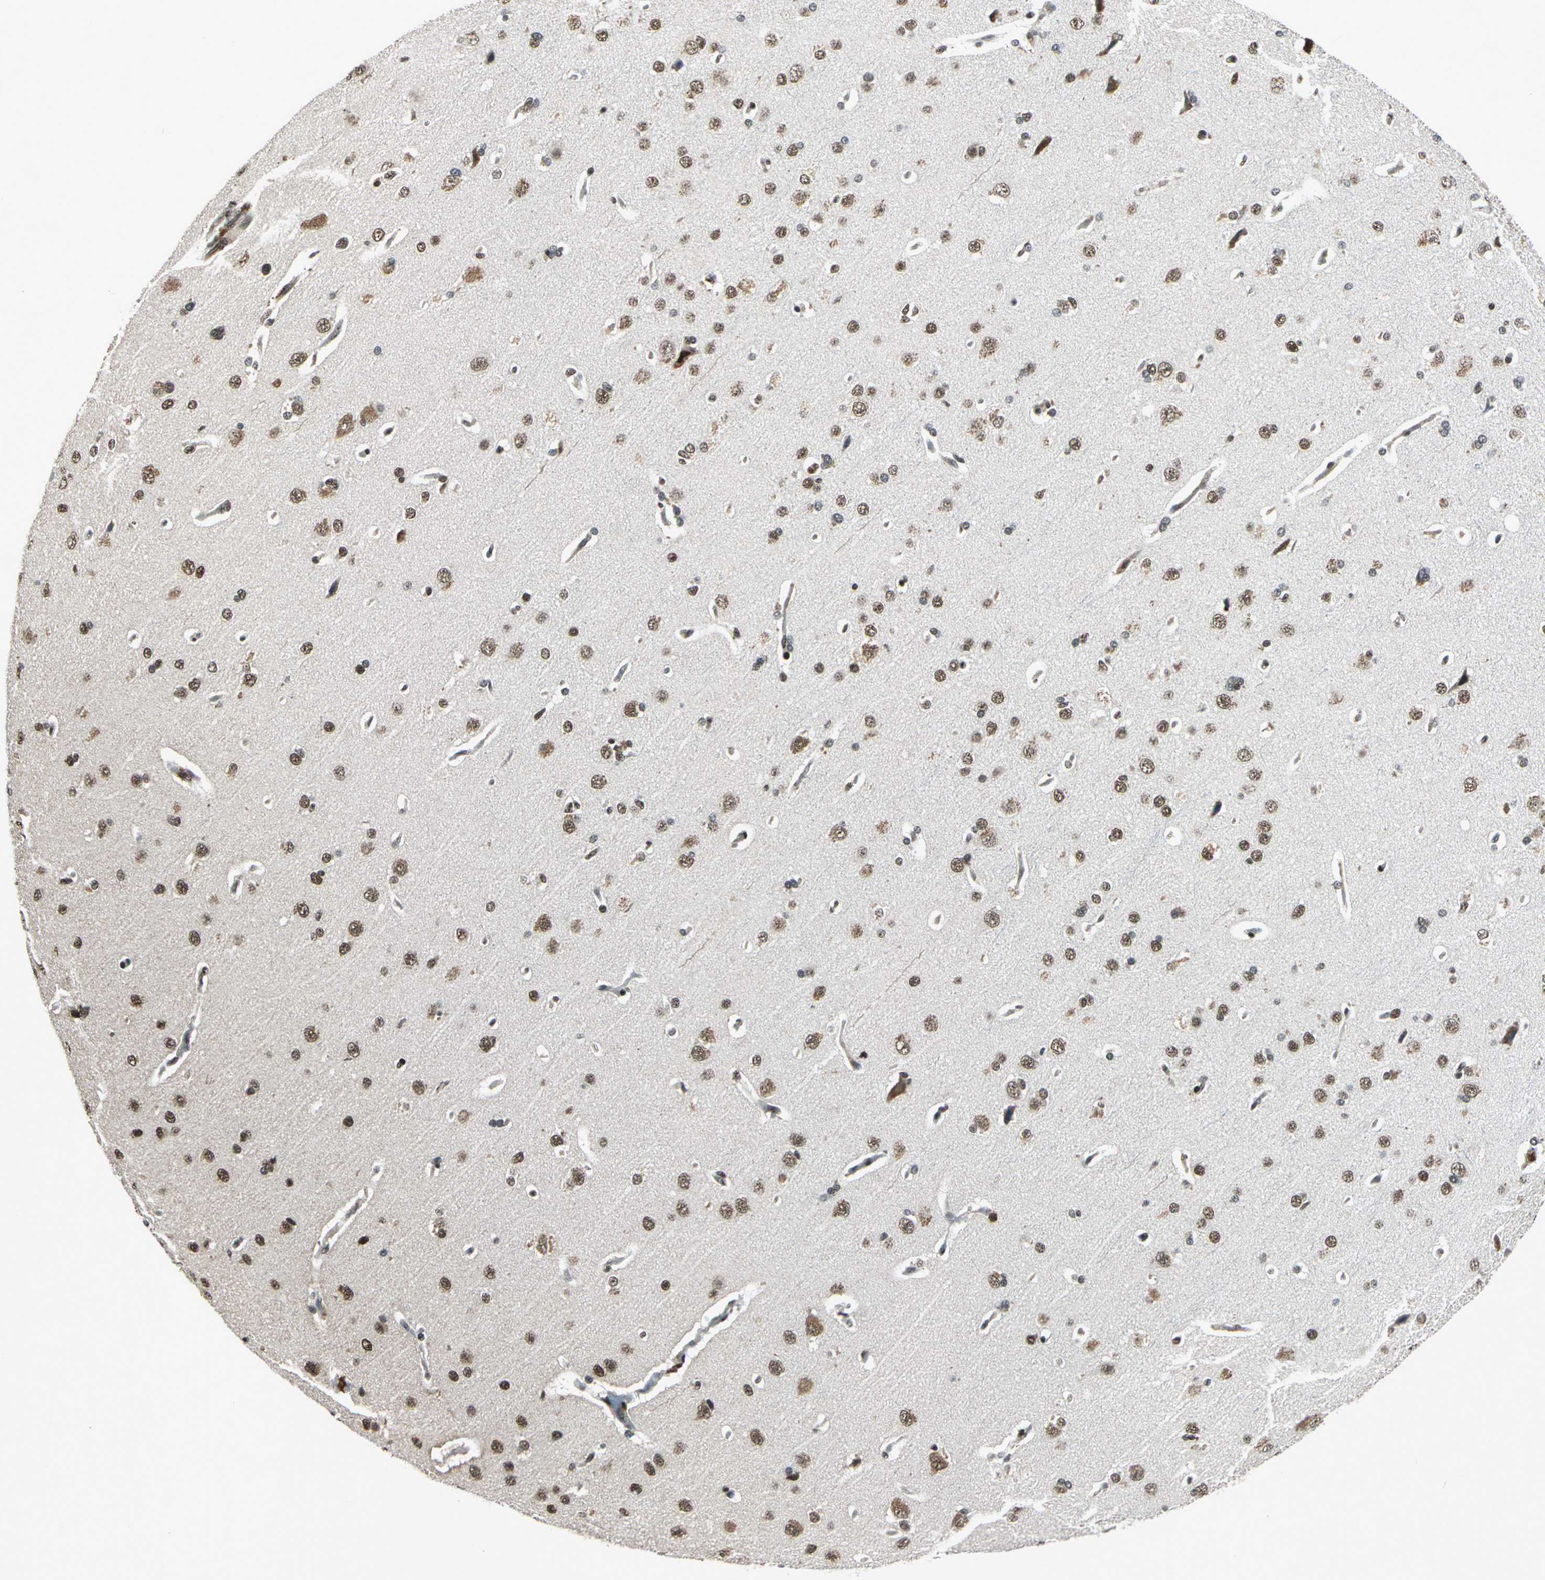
{"staining": {"intensity": "moderate", "quantity": "25%-75%", "location": "cytoplasmic/membranous"}, "tissue": "cerebral cortex", "cell_type": "Endothelial cells", "image_type": "normal", "snomed": [{"axis": "morphology", "description": "Normal tissue, NOS"}, {"axis": "topography", "description": "Cerebral cortex"}], "caption": "IHC photomicrograph of normal human cerebral cortex stained for a protein (brown), which exhibits medium levels of moderate cytoplasmic/membranous staining in approximately 25%-75% of endothelial cells.", "gene": "NR2C2", "patient": {"sex": "male", "age": 62}}